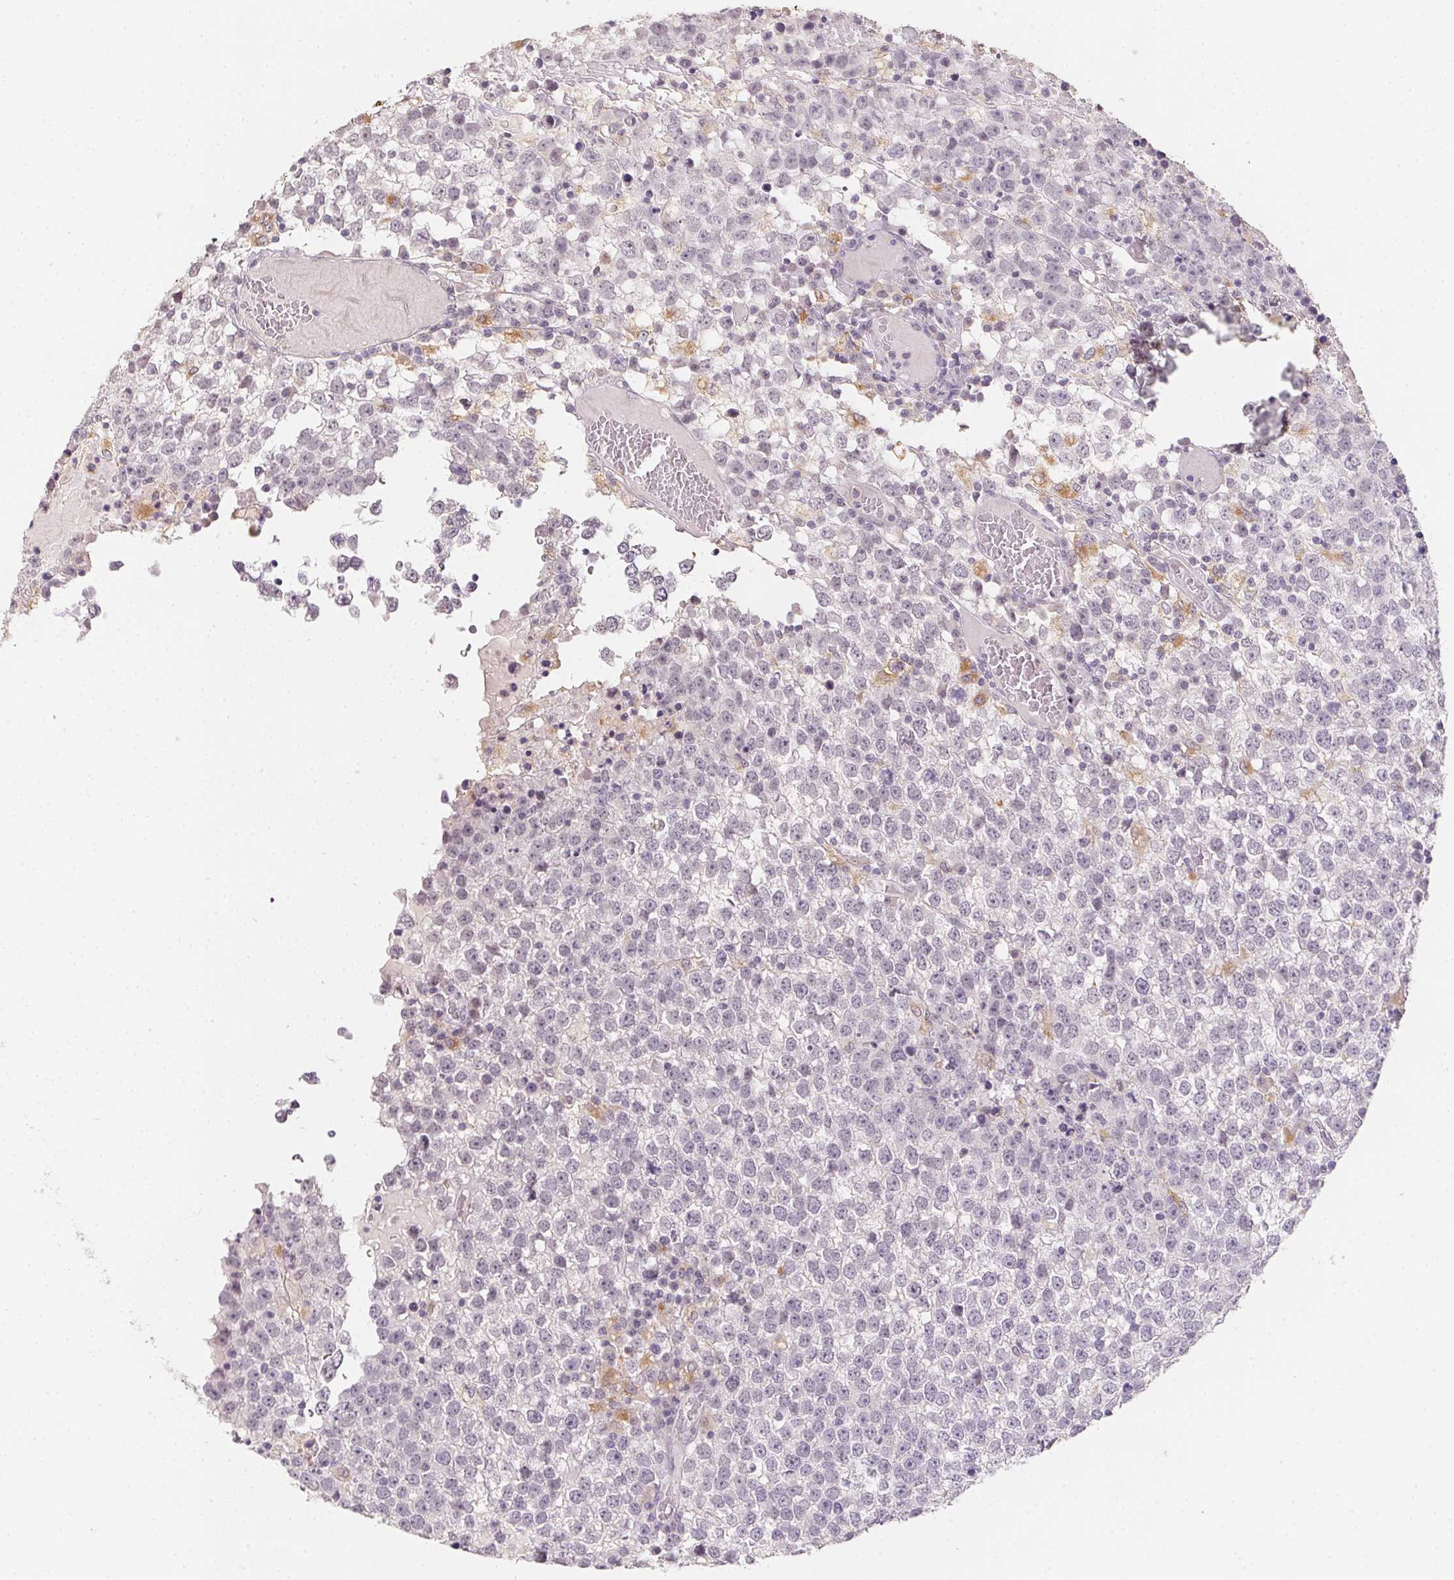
{"staining": {"intensity": "weak", "quantity": "<25%", "location": "cytoplasmic/membranous"}, "tissue": "testis cancer", "cell_type": "Tumor cells", "image_type": "cancer", "snomed": [{"axis": "morphology", "description": "Seminoma, NOS"}, {"axis": "topography", "description": "Testis"}], "caption": "This is a image of immunohistochemistry staining of testis seminoma, which shows no staining in tumor cells.", "gene": "SLC6A18", "patient": {"sex": "male", "age": 65}}